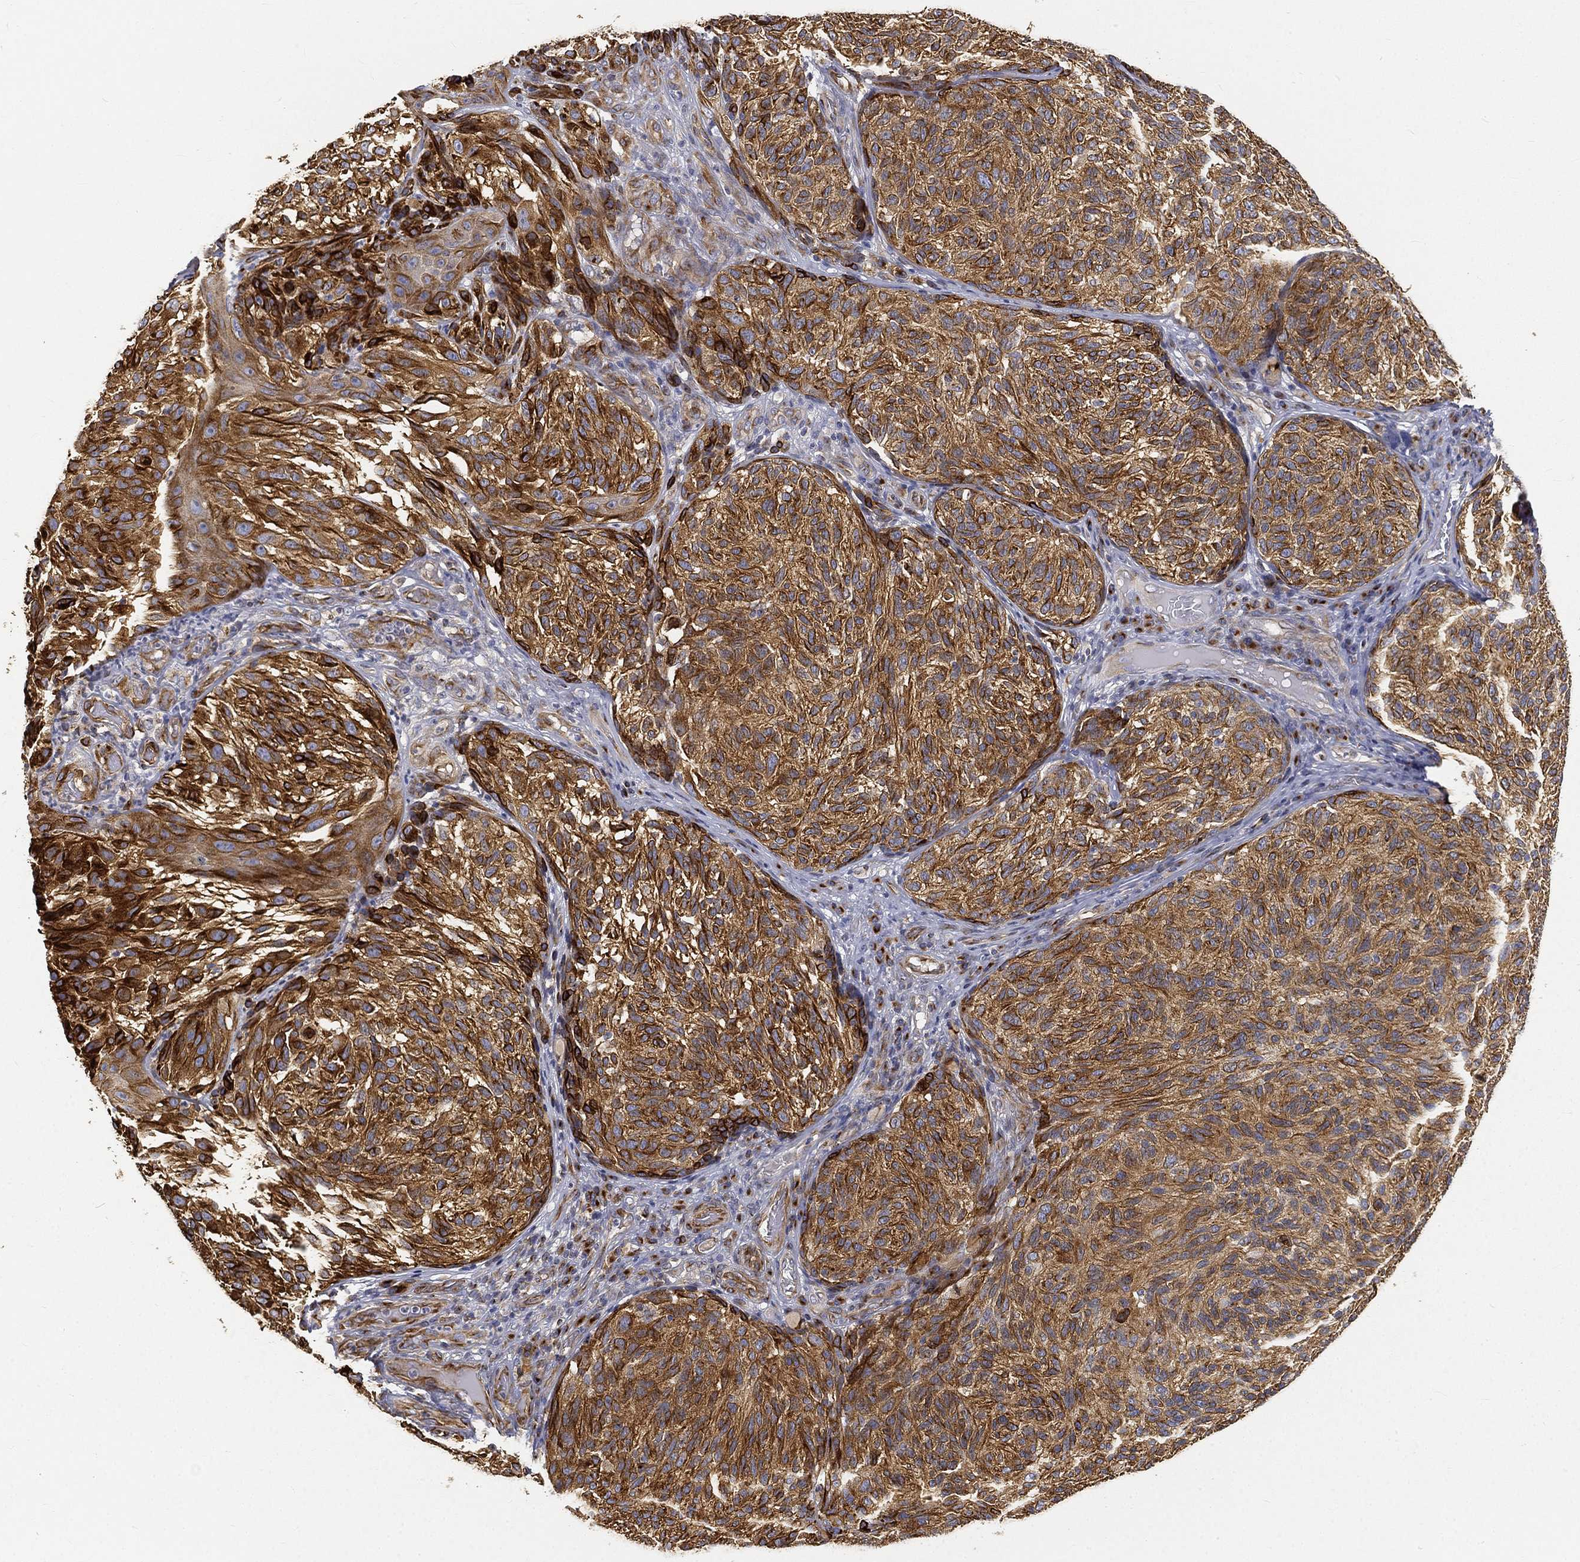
{"staining": {"intensity": "strong", "quantity": ">75%", "location": "cytoplasmic/membranous"}, "tissue": "melanoma", "cell_type": "Tumor cells", "image_type": "cancer", "snomed": [{"axis": "morphology", "description": "Malignant melanoma, NOS"}, {"axis": "topography", "description": "Skin"}], "caption": "A high-resolution histopathology image shows immunohistochemistry staining of malignant melanoma, which reveals strong cytoplasmic/membranous expression in about >75% of tumor cells.", "gene": "TMEM25", "patient": {"sex": "female", "age": 73}}